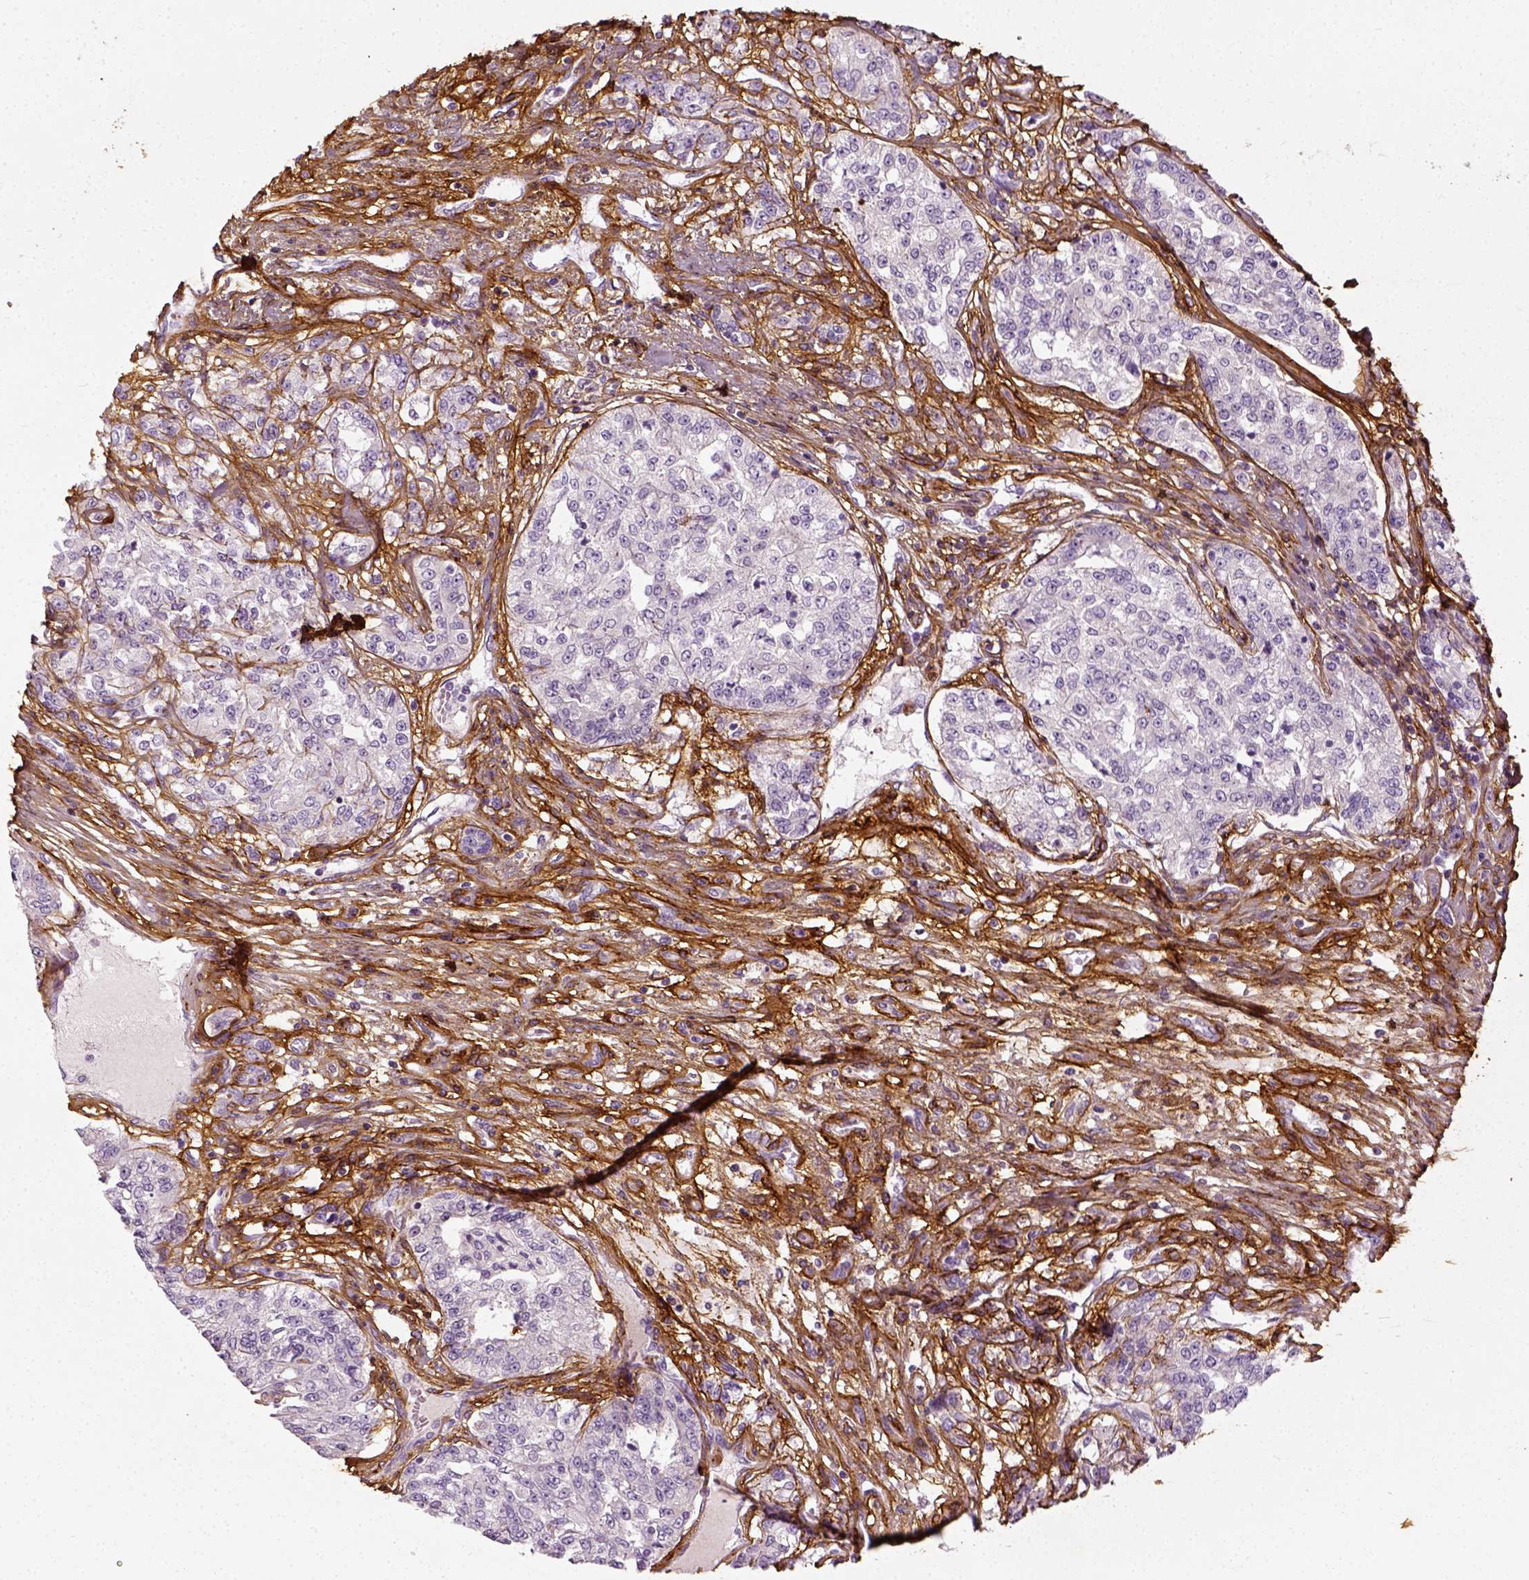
{"staining": {"intensity": "negative", "quantity": "none", "location": "none"}, "tissue": "renal cancer", "cell_type": "Tumor cells", "image_type": "cancer", "snomed": [{"axis": "morphology", "description": "Adenocarcinoma, NOS"}, {"axis": "topography", "description": "Kidney"}], "caption": "Immunohistochemistry (IHC) of adenocarcinoma (renal) shows no expression in tumor cells. (Immunohistochemistry (IHC), brightfield microscopy, high magnification).", "gene": "COL6A2", "patient": {"sex": "female", "age": 63}}